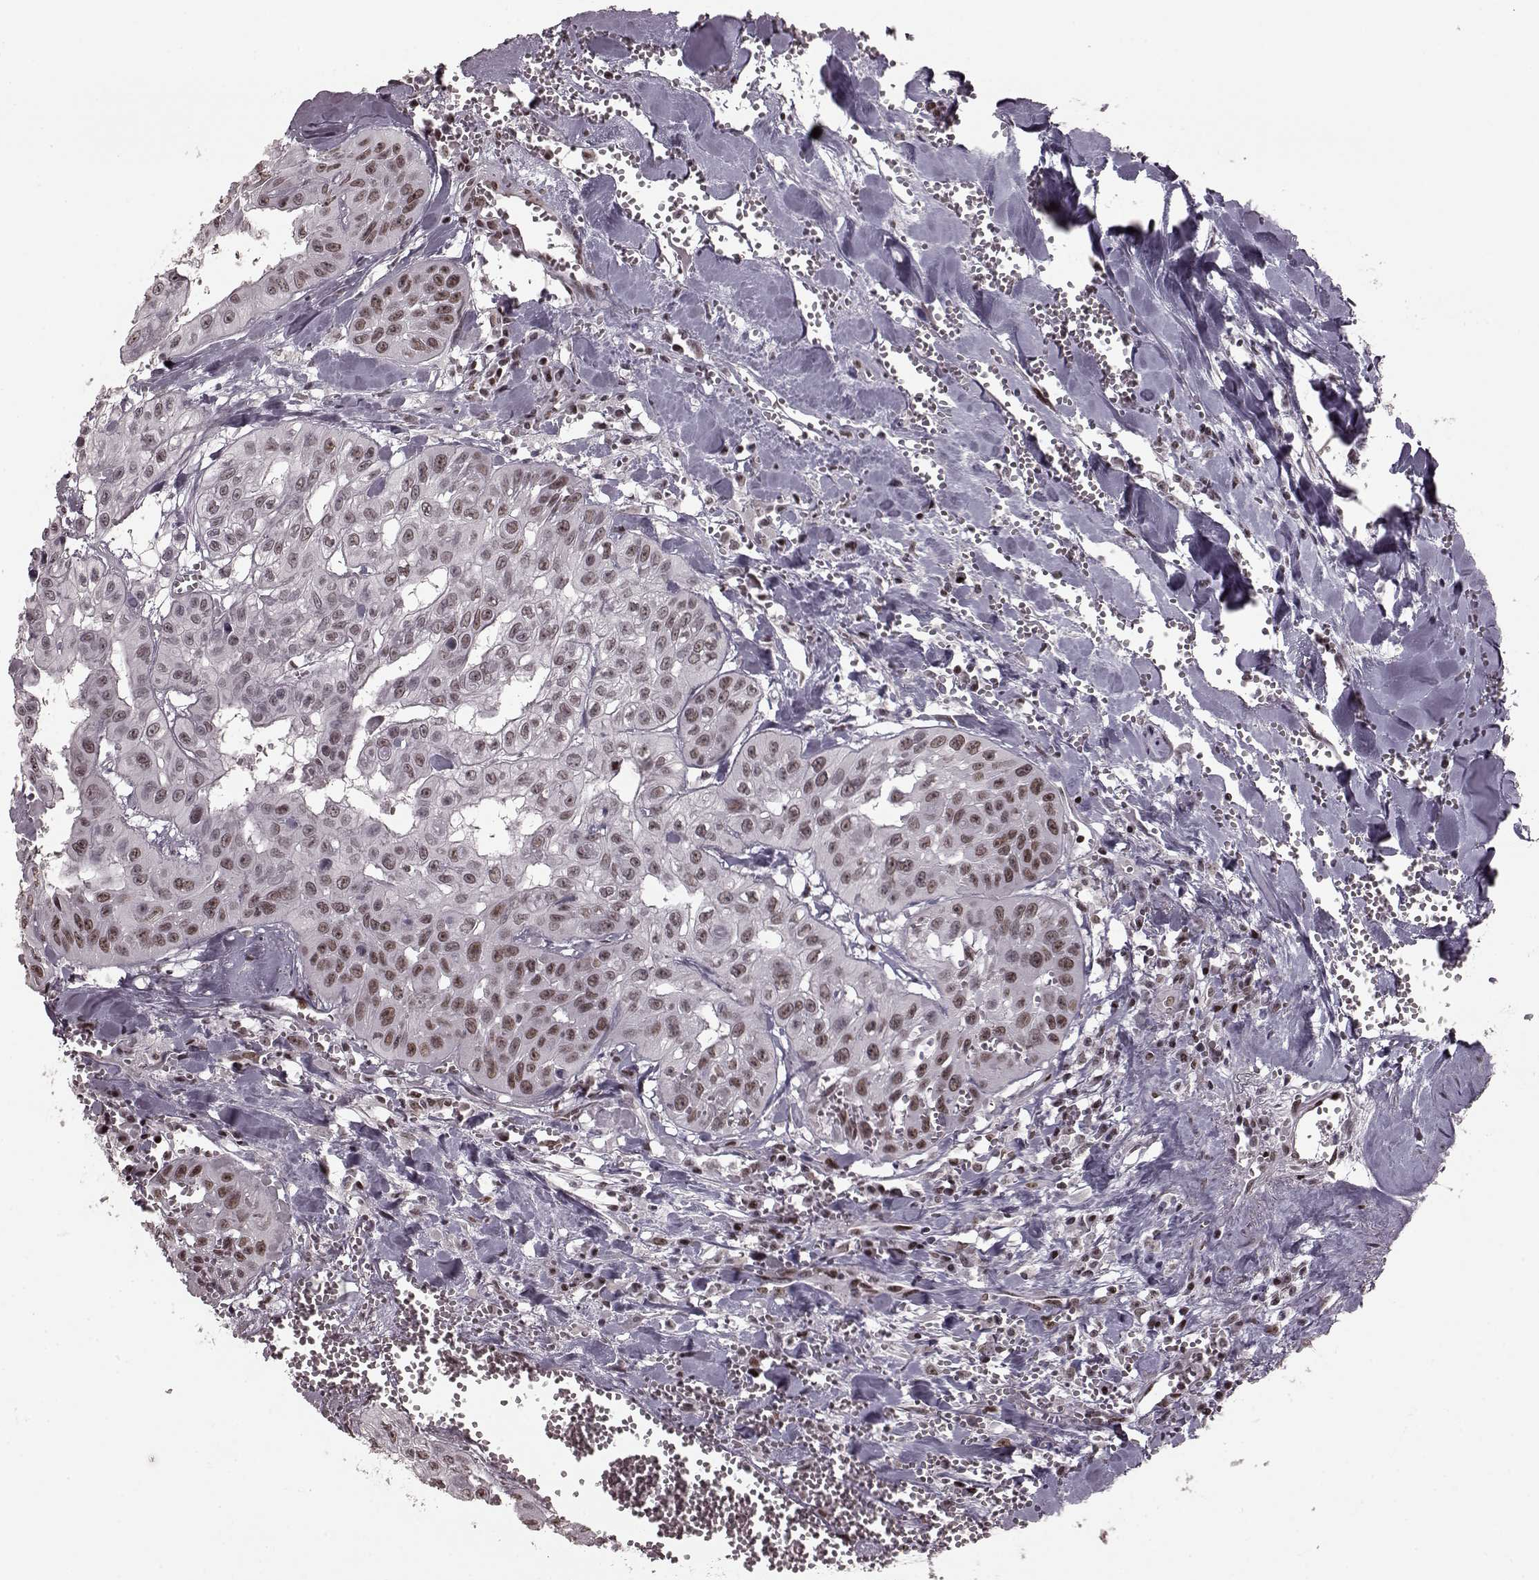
{"staining": {"intensity": "moderate", "quantity": ">75%", "location": "nuclear"}, "tissue": "head and neck cancer", "cell_type": "Tumor cells", "image_type": "cancer", "snomed": [{"axis": "morphology", "description": "Adenocarcinoma, NOS"}, {"axis": "topography", "description": "Head-Neck"}], "caption": "IHC of human head and neck adenocarcinoma shows medium levels of moderate nuclear positivity in about >75% of tumor cells. Nuclei are stained in blue.", "gene": "NR2C1", "patient": {"sex": "male", "age": 73}}